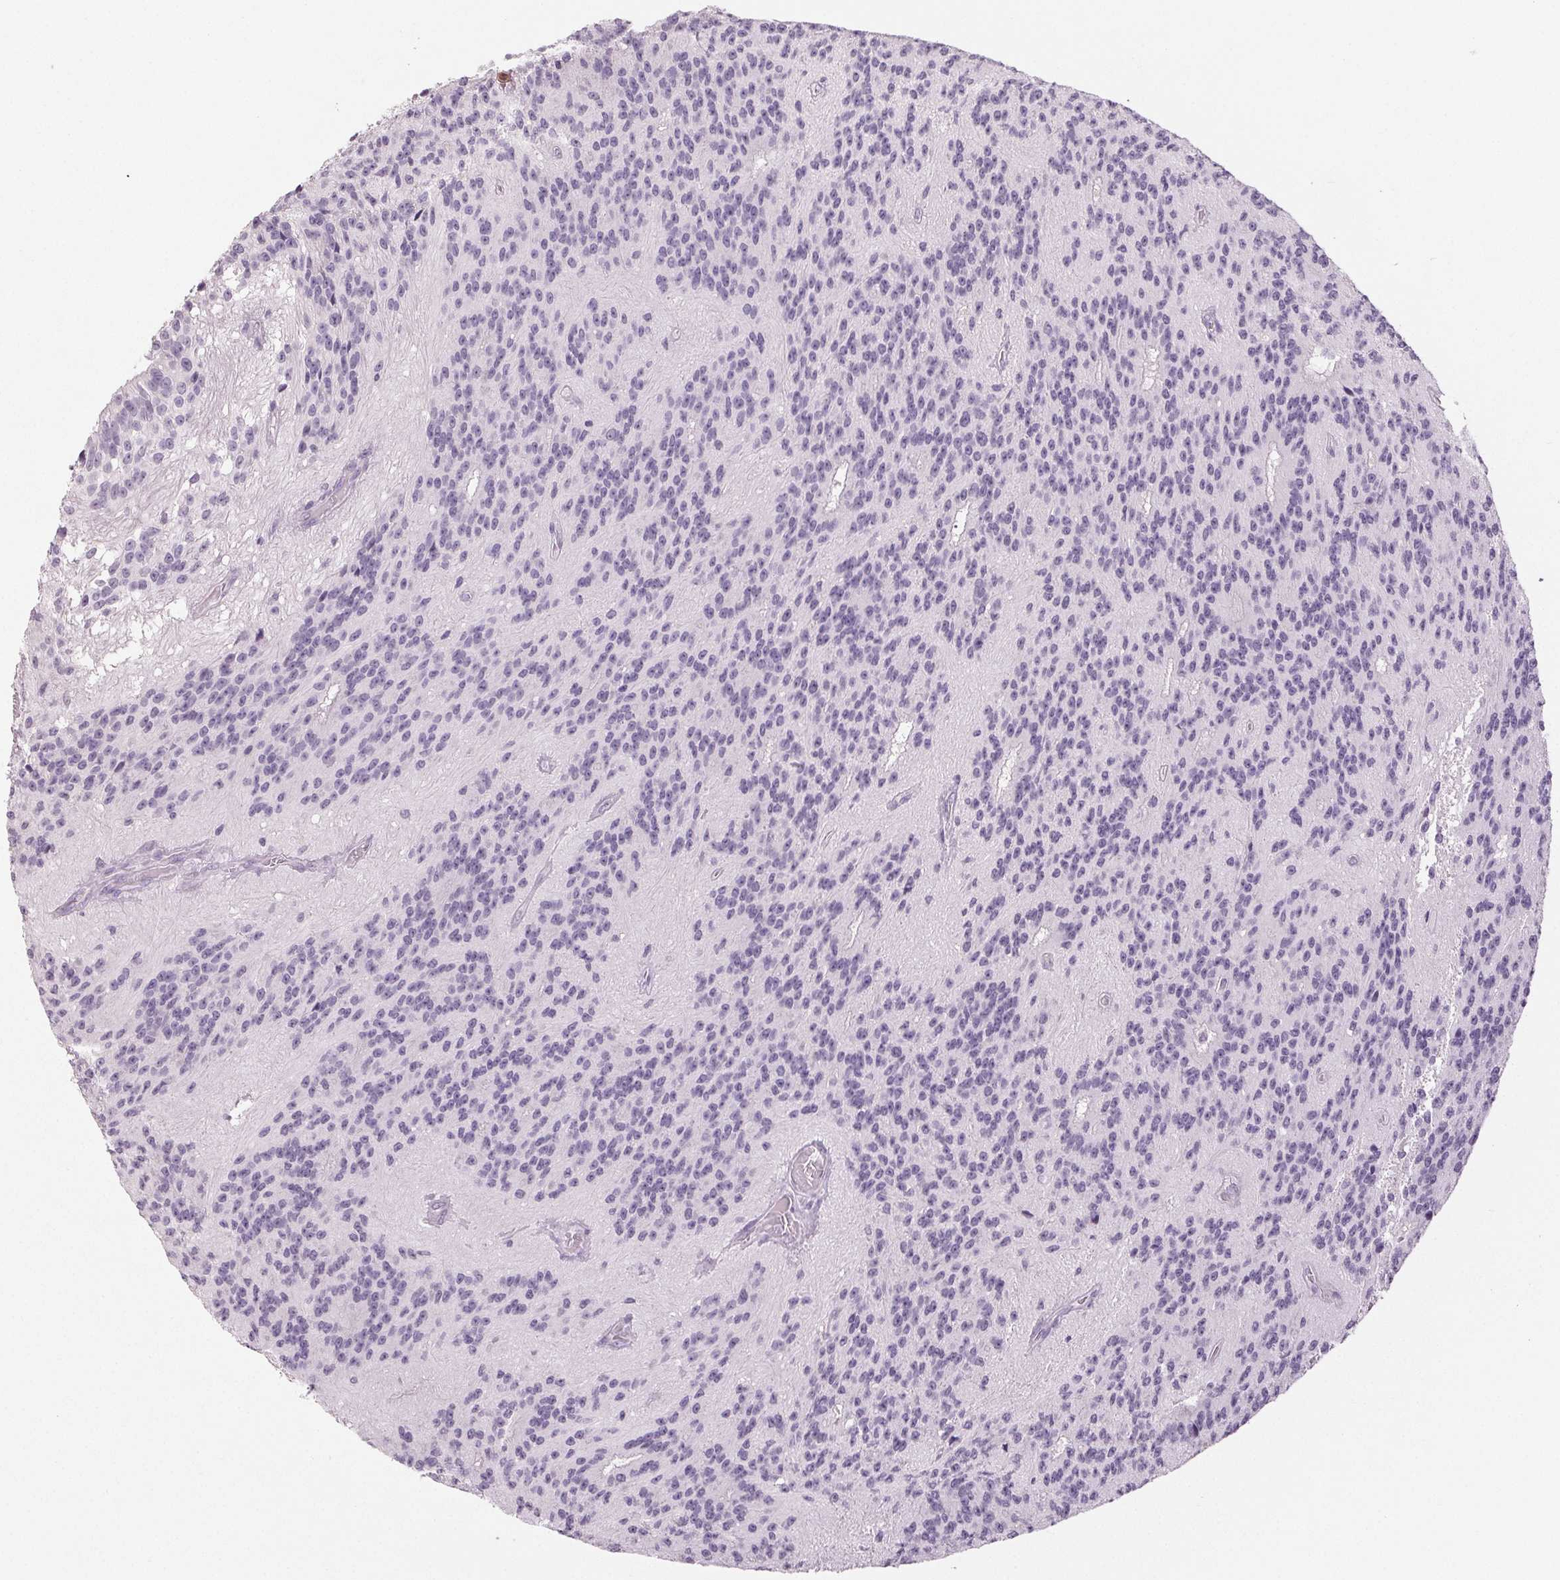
{"staining": {"intensity": "negative", "quantity": "none", "location": "none"}, "tissue": "glioma", "cell_type": "Tumor cells", "image_type": "cancer", "snomed": [{"axis": "morphology", "description": "Glioma, malignant, Low grade"}, {"axis": "topography", "description": "Brain"}], "caption": "A high-resolution micrograph shows immunohistochemistry (IHC) staining of low-grade glioma (malignant), which exhibits no significant expression in tumor cells. (Brightfield microscopy of DAB immunohistochemistry (IHC) at high magnification).", "gene": "LTF", "patient": {"sex": "male", "age": 31}}